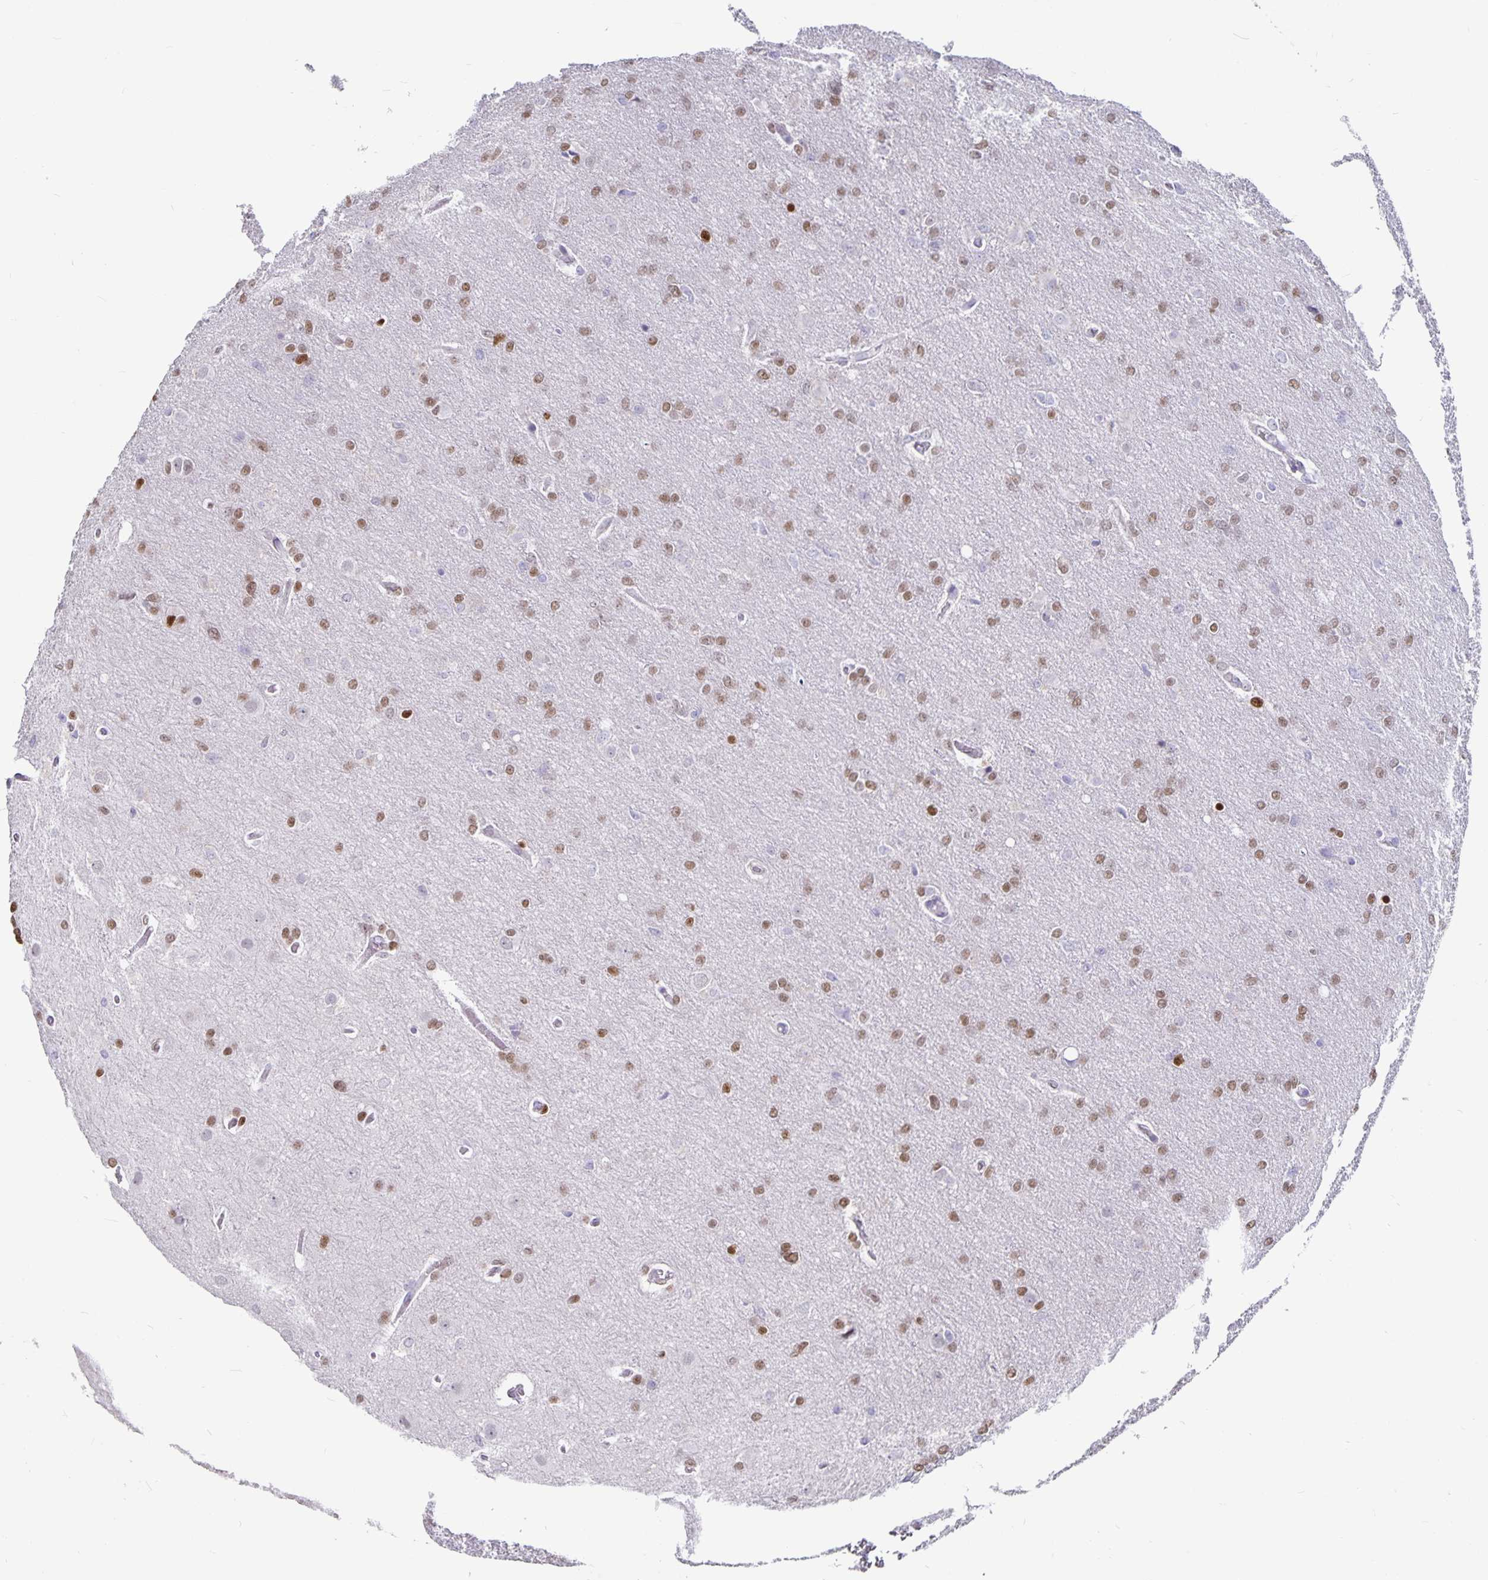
{"staining": {"intensity": "weak", "quantity": ">75%", "location": "nuclear"}, "tissue": "glioma", "cell_type": "Tumor cells", "image_type": "cancer", "snomed": [{"axis": "morphology", "description": "Glioma, malignant, High grade"}, {"axis": "topography", "description": "Brain"}], "caption": "The micrograph demonstrates staining of malignant high-grade glioma, revealing weak nuclear protein positivity (brown color) within tumor cells.", "gene": "OLIG2", "patient": {"sex": "male", "age": 53}}